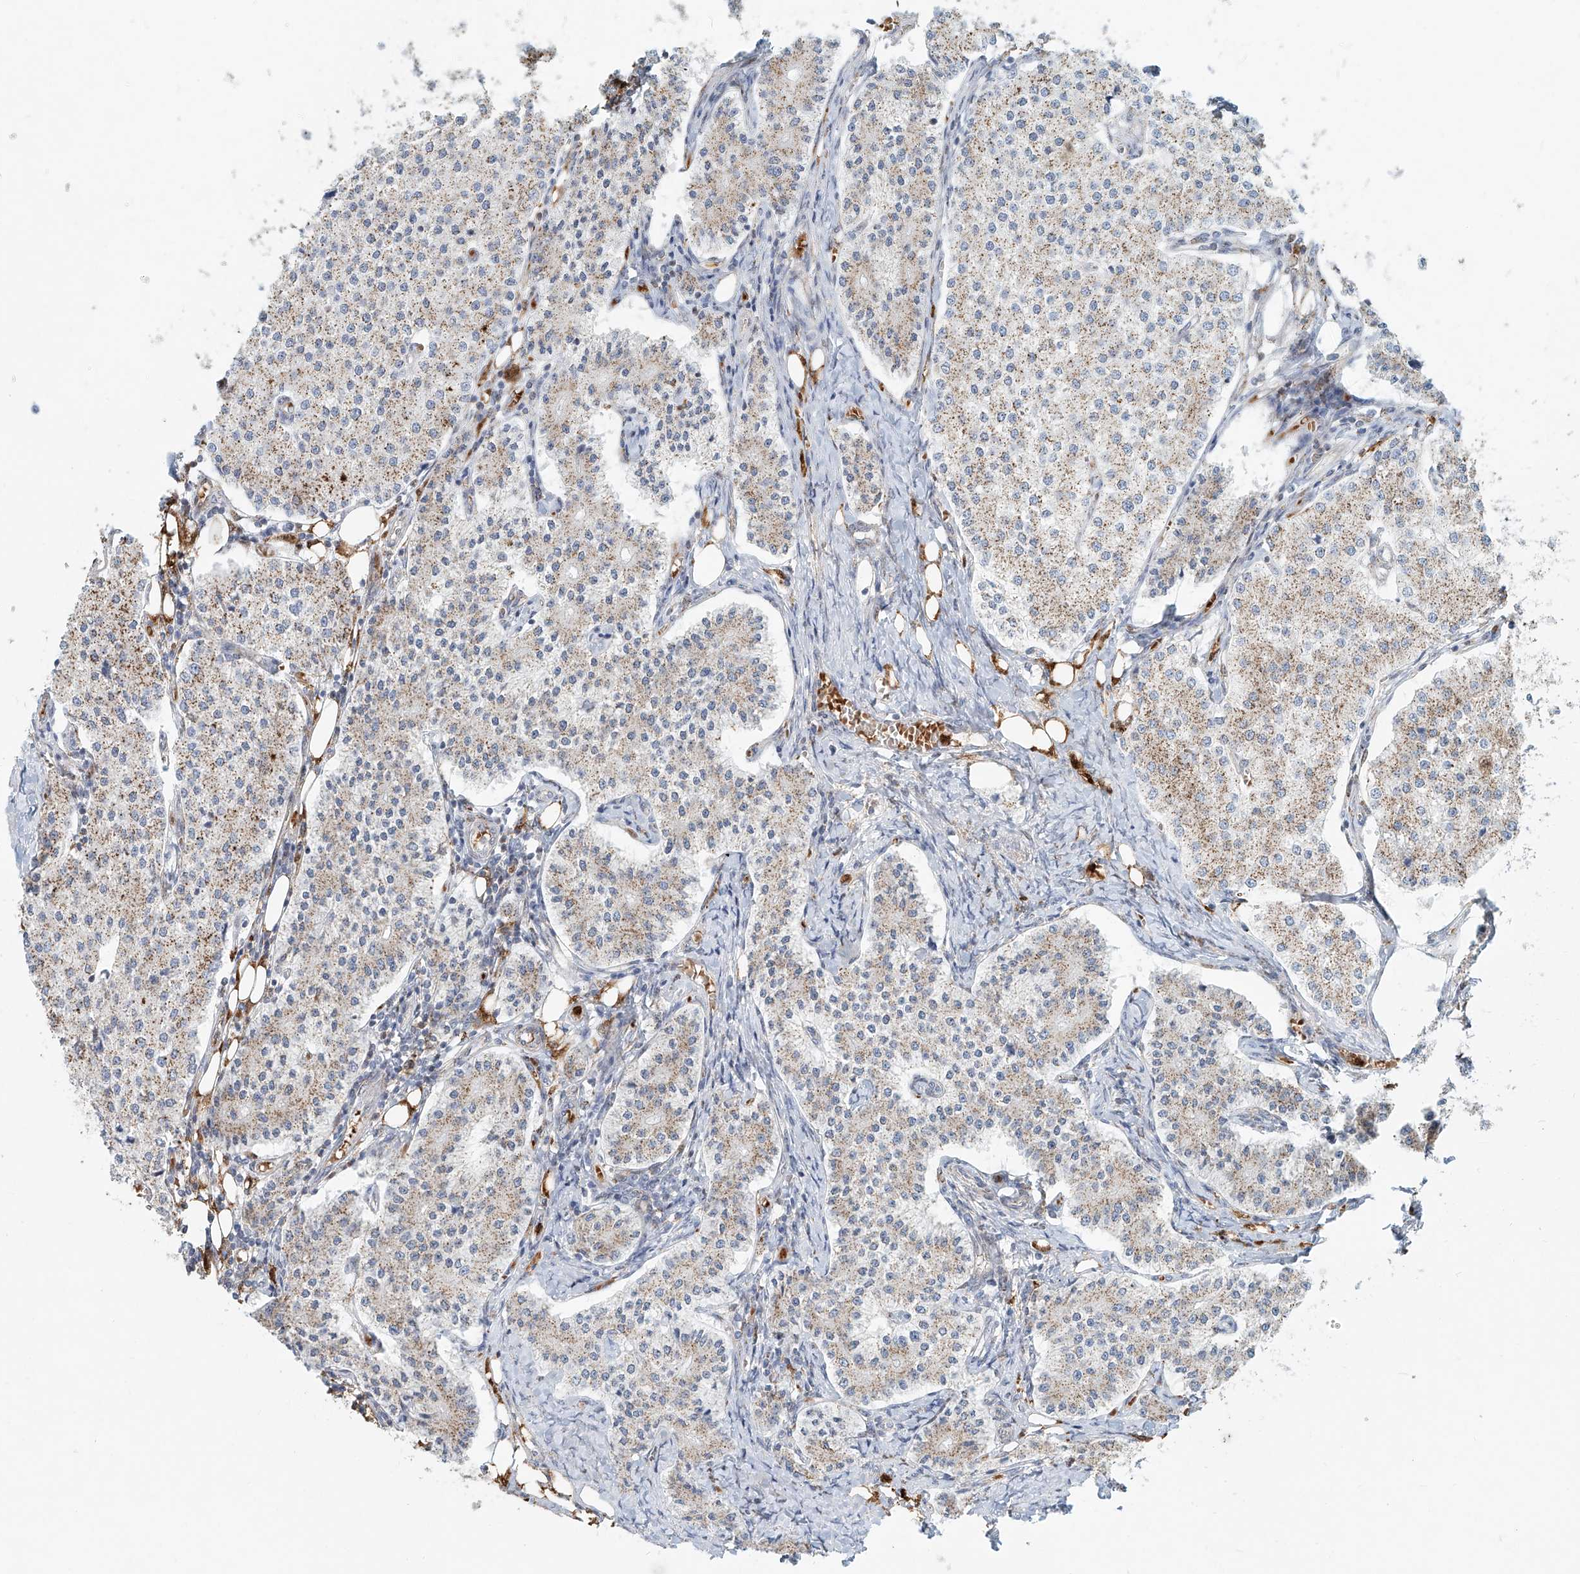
{"staining": {"intensity": "moderate", "quantity": ">75%", "location": "cytoplasmic/membranous"}, "tissue": "carcinoid", "cell_type": "Tumor cells", "image_type": "cancer", "snomed": [{"axis": "morphology", "description": "Carcinoid, malignant, NOS"}, {"axis": "topography", "description": "Colon"}], "caption": "Protein expression analysis of human carcinoid reveals moderate cytoplasmic/membranous positivity in approximately >75% of tumor cells.", "gene": "PTPRA", "patient": {"sex": "female", "age": 52}}